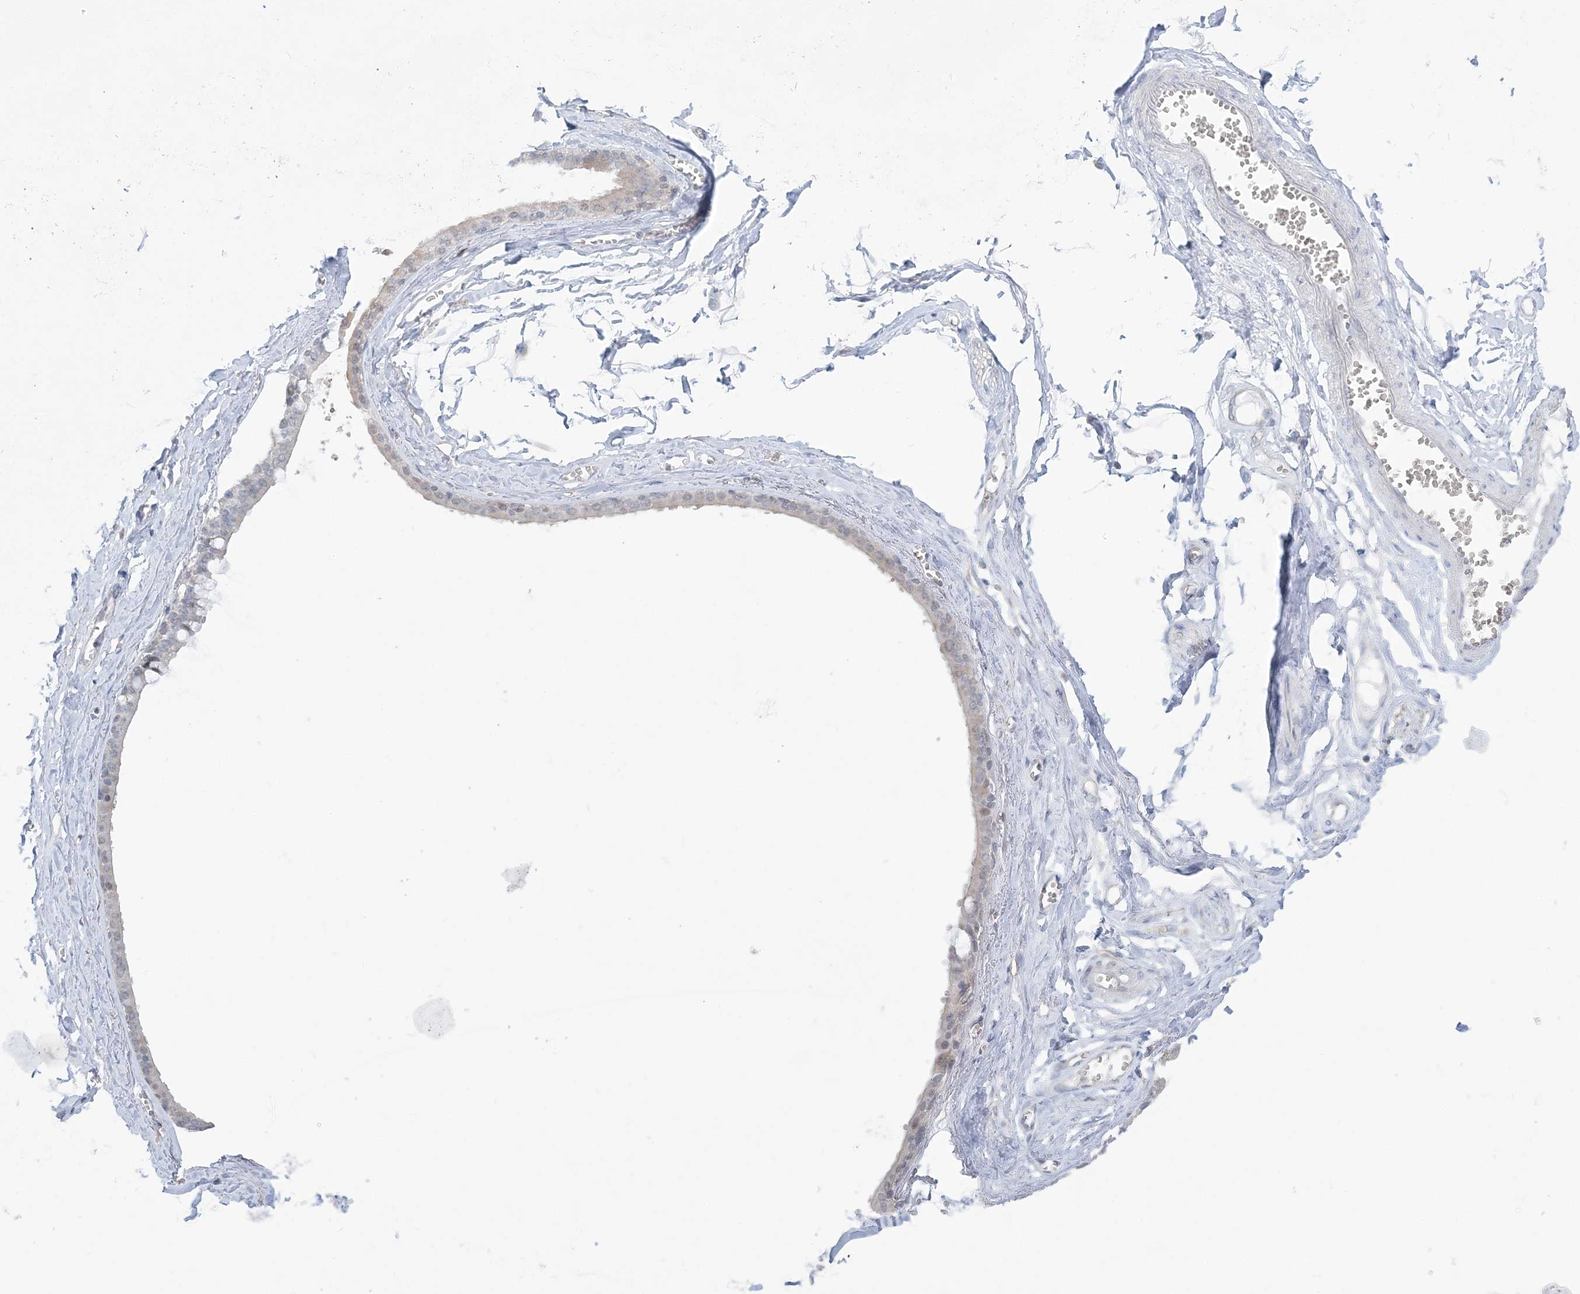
{"staining": {"intensity": "negative", "quantity": "none", "location": "none"}, "tissue": "soft tissue", "cell_type": "Chondrocytes", "image_type": "normal", "snomed": [{"axis": "morphology", "description": "Normal tissue, NOS"}, {"axis": "morphology", "description": "Inflammation, NOS"}, {"axis": "topography", "description": "Salivary gland"}, {"axis": "topography", "description": "Peripheral nerve tissue"}], "caption": "Photomicrograph shows no protein positivity in chondrocytes of unremarkable soft tissue. (DAB (3,3'-diaminobenzidine) immunohistochemistry visualized using brightfield microscopy, high magnification).", "gene": "FARSB", "patient": {"sex": "female", "age": 75}}